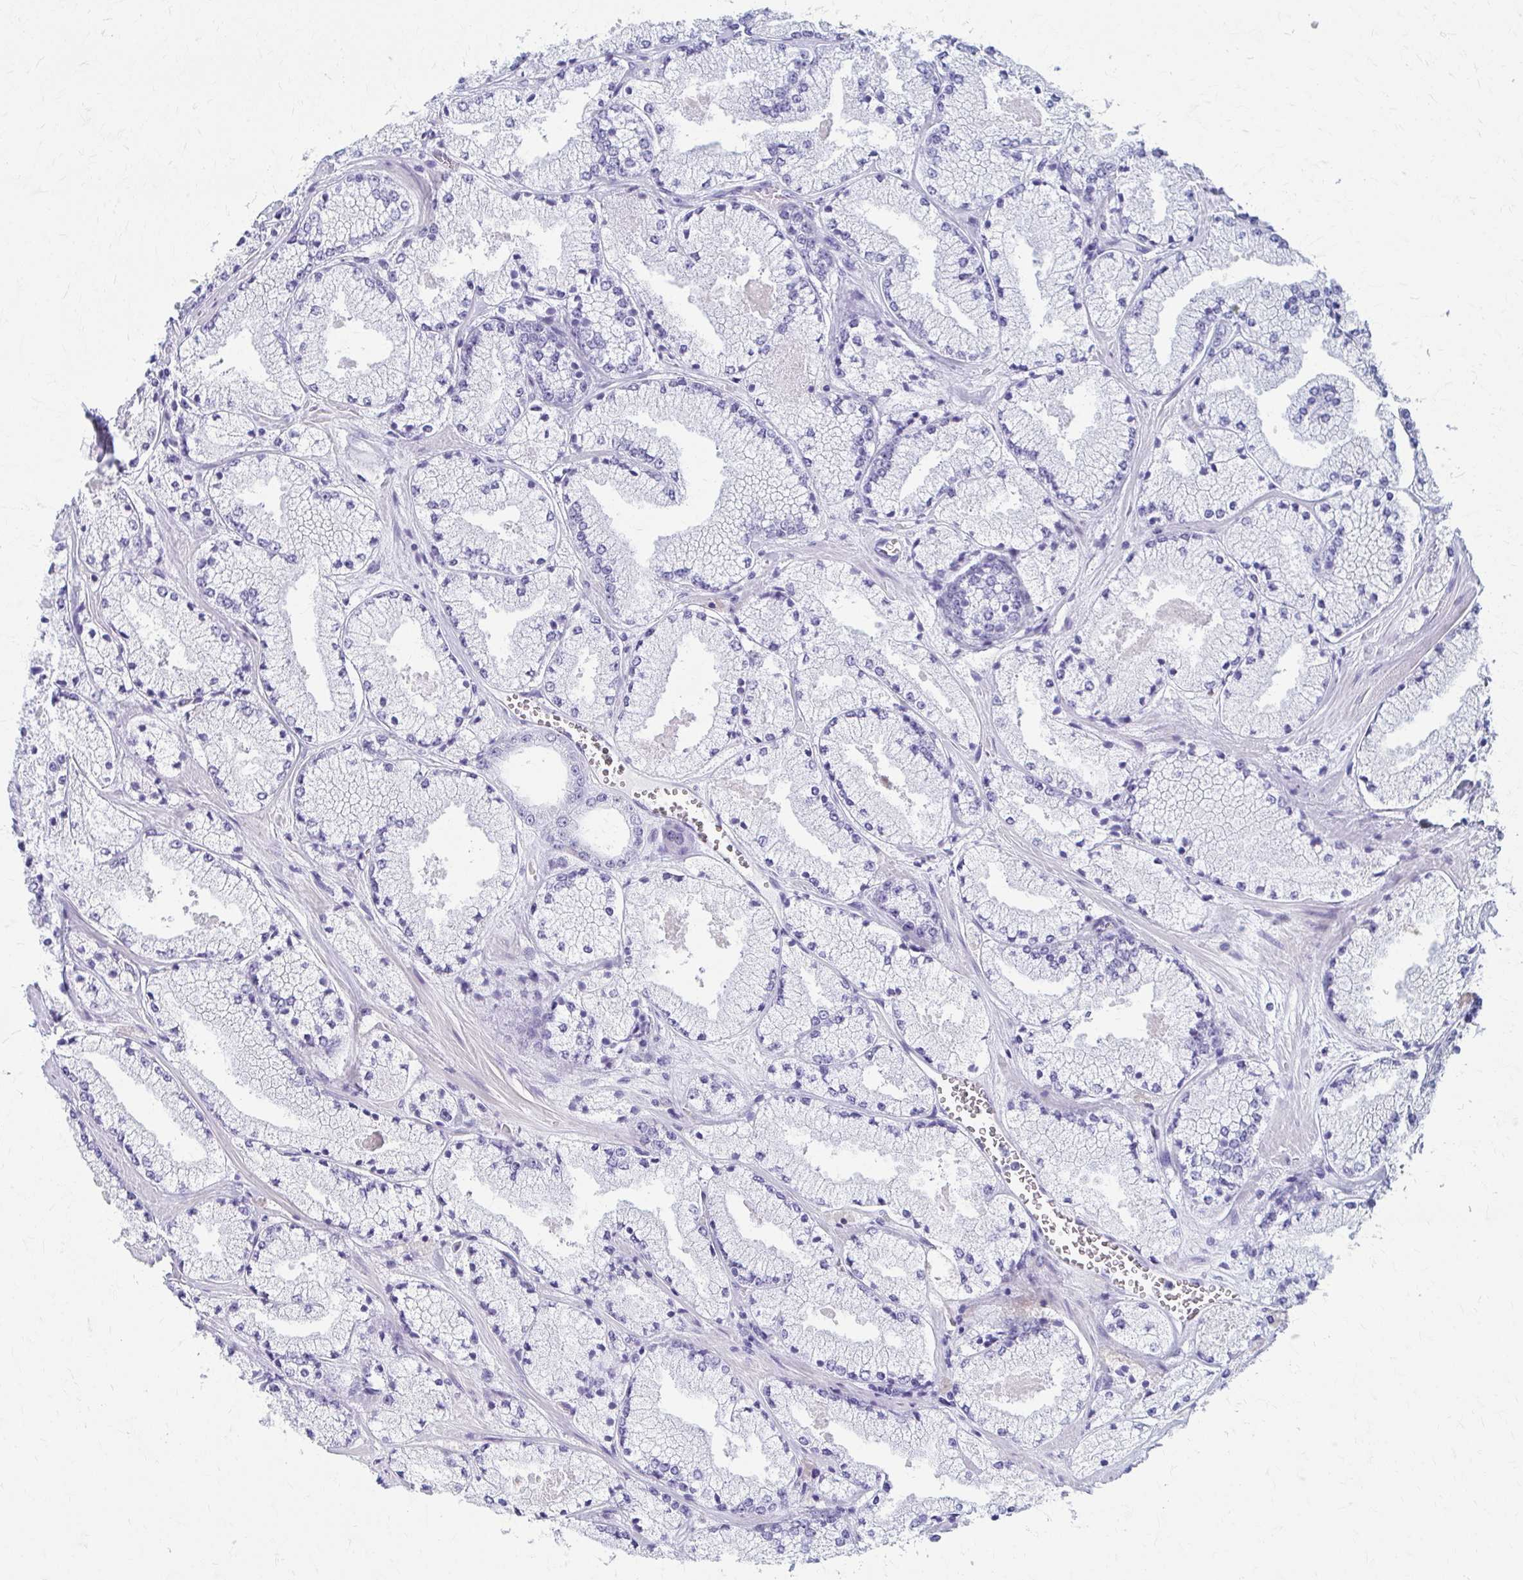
{"staining": {"intensity": "negative", "quantity": "none", "location": "none"}, "tissue": "prostate cancer", "cell_type": "Tumor cells", "image_type": "cancer", "snomed": [{"axis": "morphology", "description": "Adenocarcinoma, High grade"}, {"axis": "topography", "description": "Prostate"}], "caption": "High magnification brightfield microscopy of prostate cancer (high-grade adenocarcinoma) stained with DAB (brown) and counterstained with hematoxylin (blue): tumor cells show no significant staining.", "gene": "CELF5", "patient": {"sex": "male", "age": 63}}